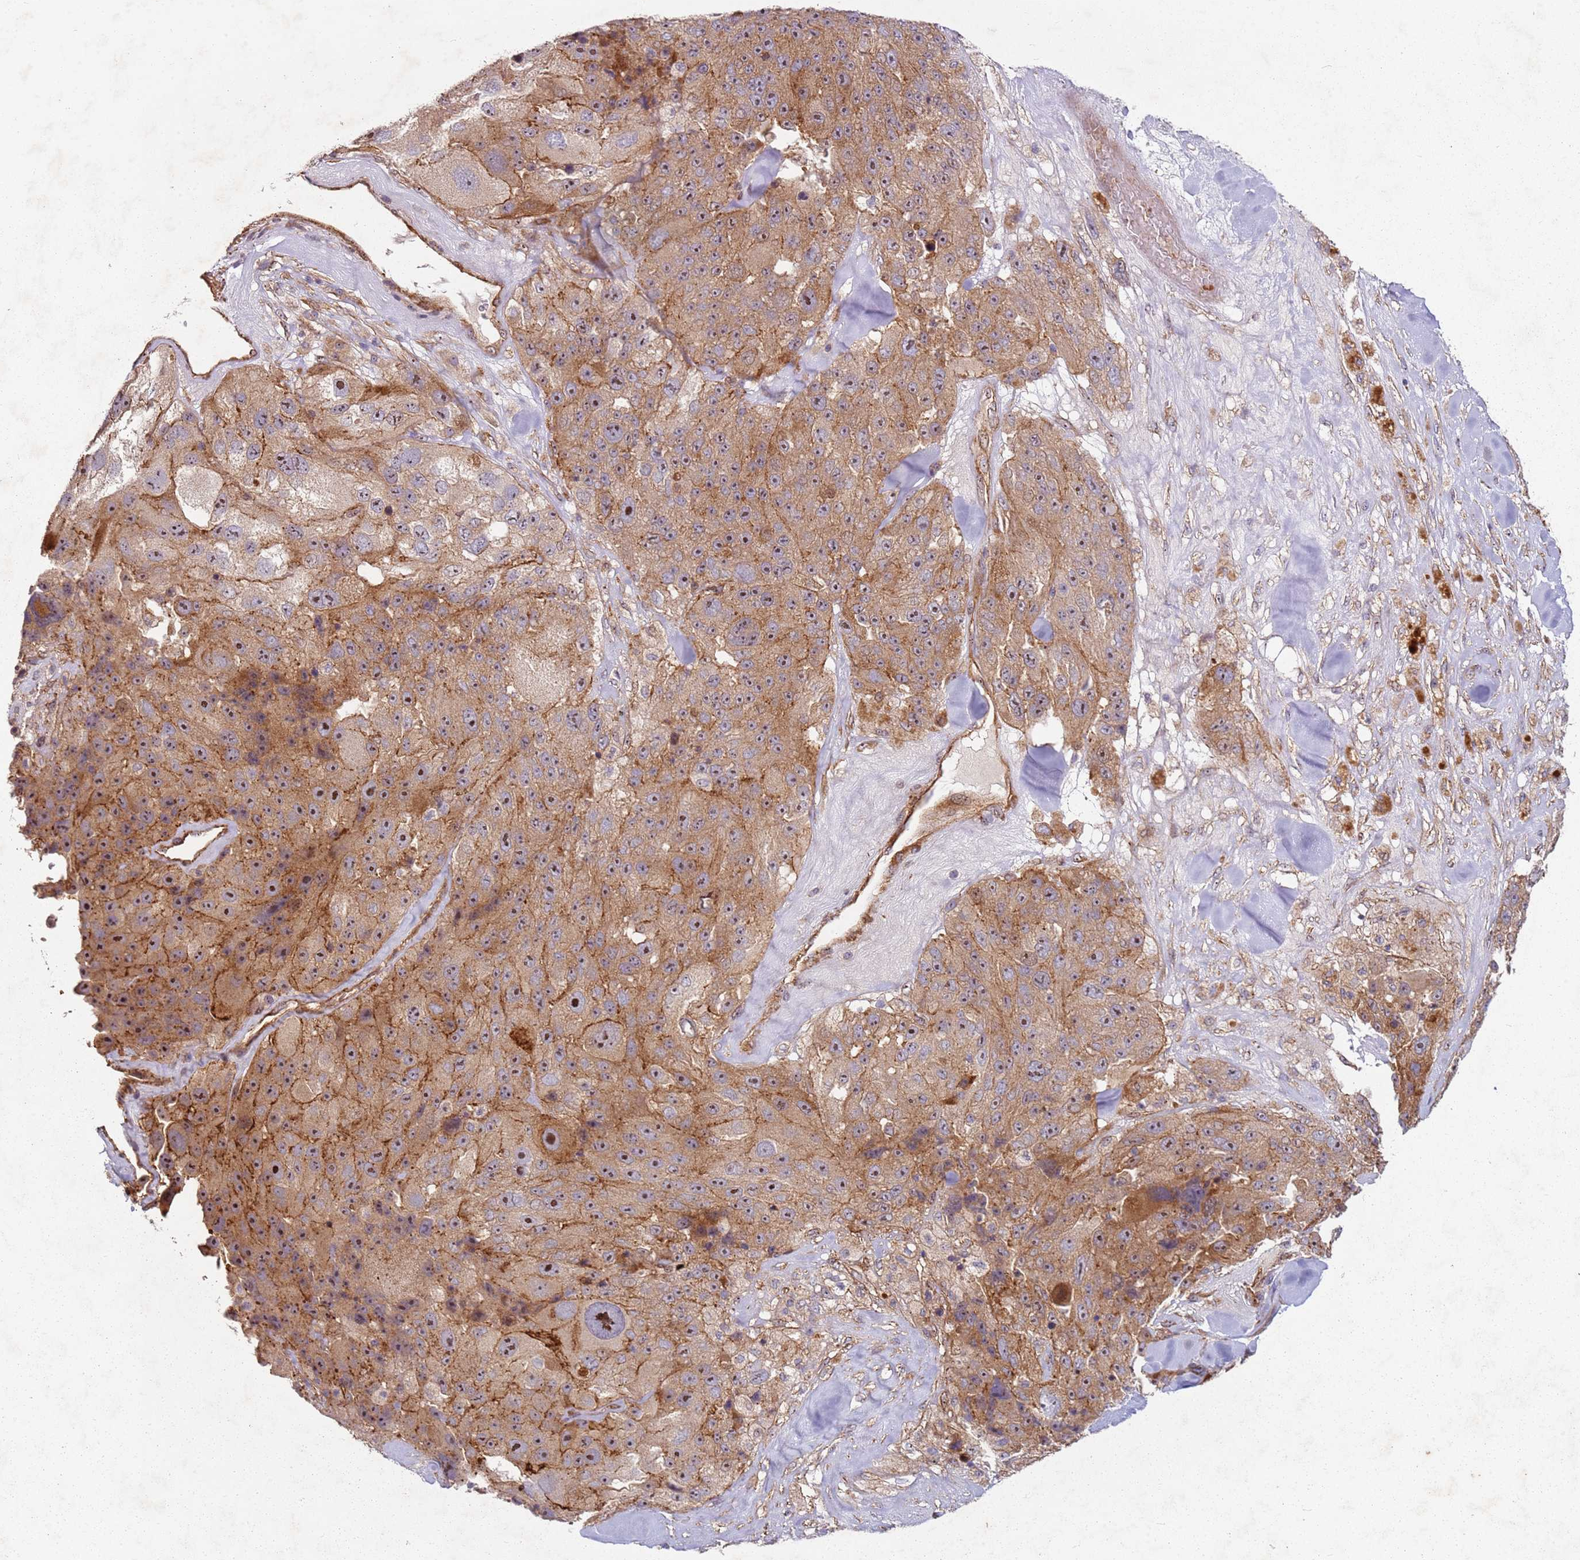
{"staining": {"intensity": "moderate", "quantity": ">75%", "location": "cytoplasmic/membranous"}, "tissue": "melanoma", "cell_type": "Tumor cells", "image_type": "cancer", "snomed": [{"axis": "morphology", "description": "Malignant melanoma, Metastatic site"}, {"axis": "topography", "description": "Lymph node"}], "caption": "Immunohistochemistry (IHC) histopathology image of neoplastic tissue: human malignant melanoma (metastatic site) stained using immunohistochemistry (IHC) displays medium levels of moderate protein expression localized specifically in the cytoplasmic/membranous of tumor cells, appearing as a cytoplasmic/membranous brown color.", "gene": "C2CD4B", "patient": {"sex": "male", "age": 62}}